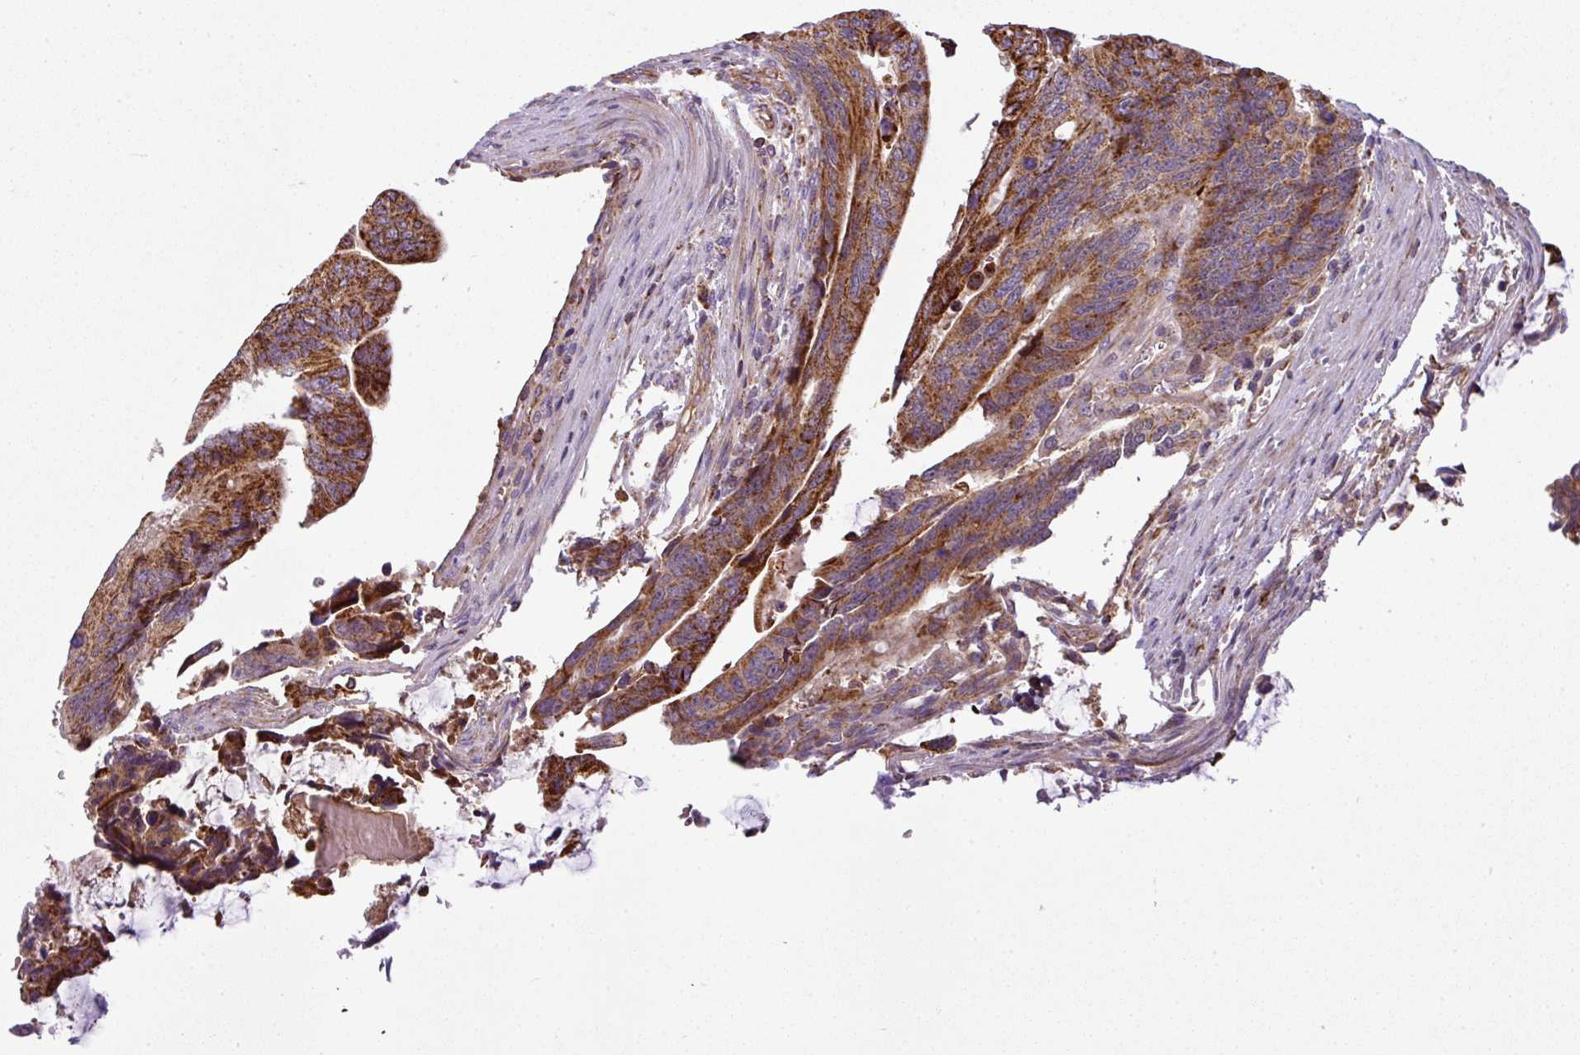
{"staining": {"intensity": "moderate", "quantity": ">75%", "location": "cytoplasmic/membranous"}, "tissue": "colorectal cancer", "cell_type": "Tumor cells", "image_type": "cancer", "snomed": [{"axis": "morphology", "description": "Adenocarcinoma, NOS"}, {"axis": "topography", "description": "Colon"}], "caption": "Immunohistochemical staining of human adenocarcinoma (colorectal) shows medium levels of moderate cytoplasmic/membranous protein expression in approximately >75% of tumor cells.", "gene": "PRELID3B", "patient": {"sex": "male", "age": 87}}